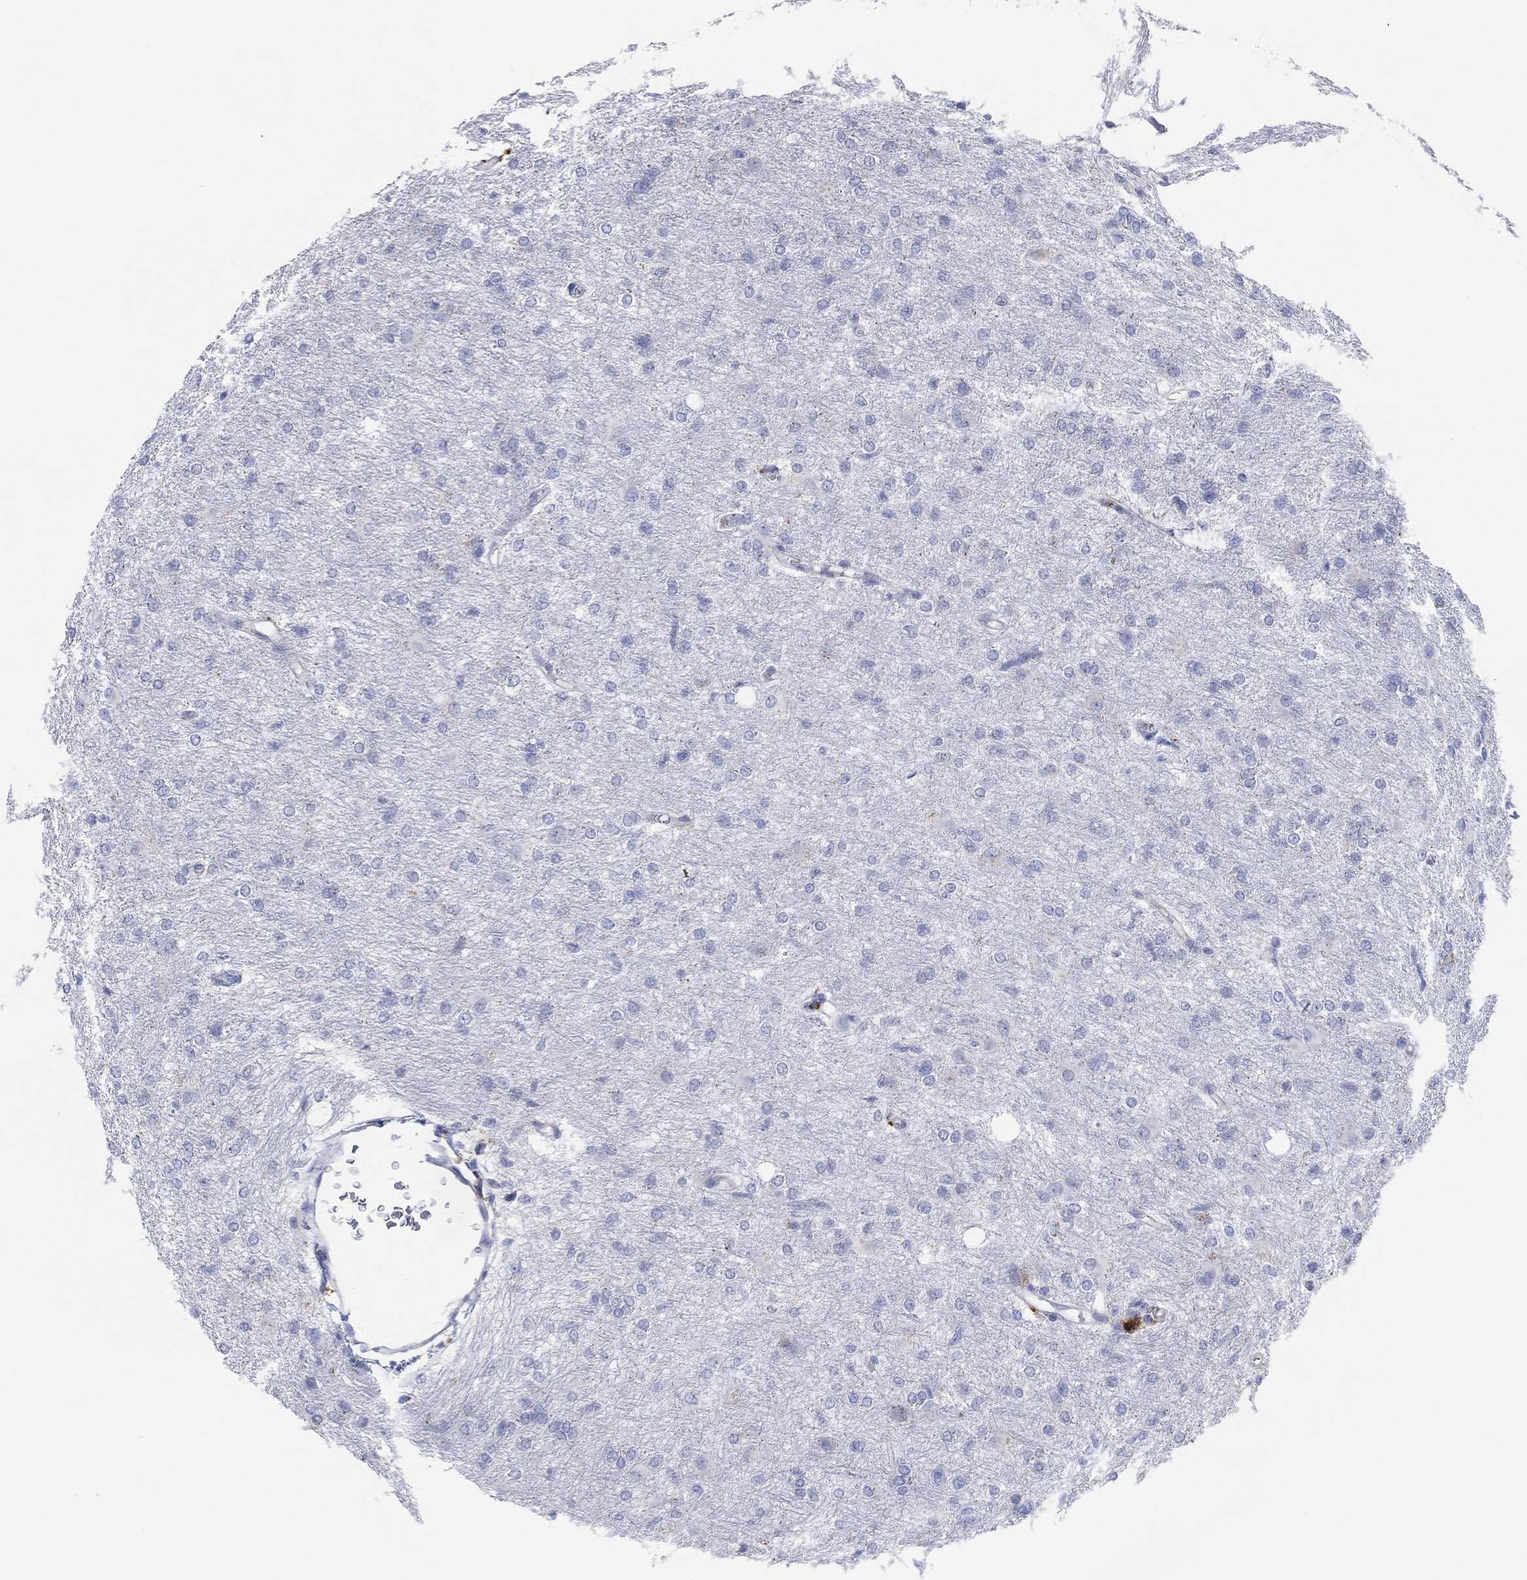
{"staining": {"intensity": "negative", "quantity": "none", "location": "none"}, "tissue": "glioma", "cell_type": "Tumor cells", "image_type": "cancer", "snomed": [{"axis": "morphology", "description": "Glioma, malignant, High grade"}, {"axis": "topography", "description": "Brain"}], "caption": "Glioma was stained to show a protein in brown. There is no significant staining in tumor cells.", "gene": "GALNS", "patient": {"sex": "male", "age": 68}}